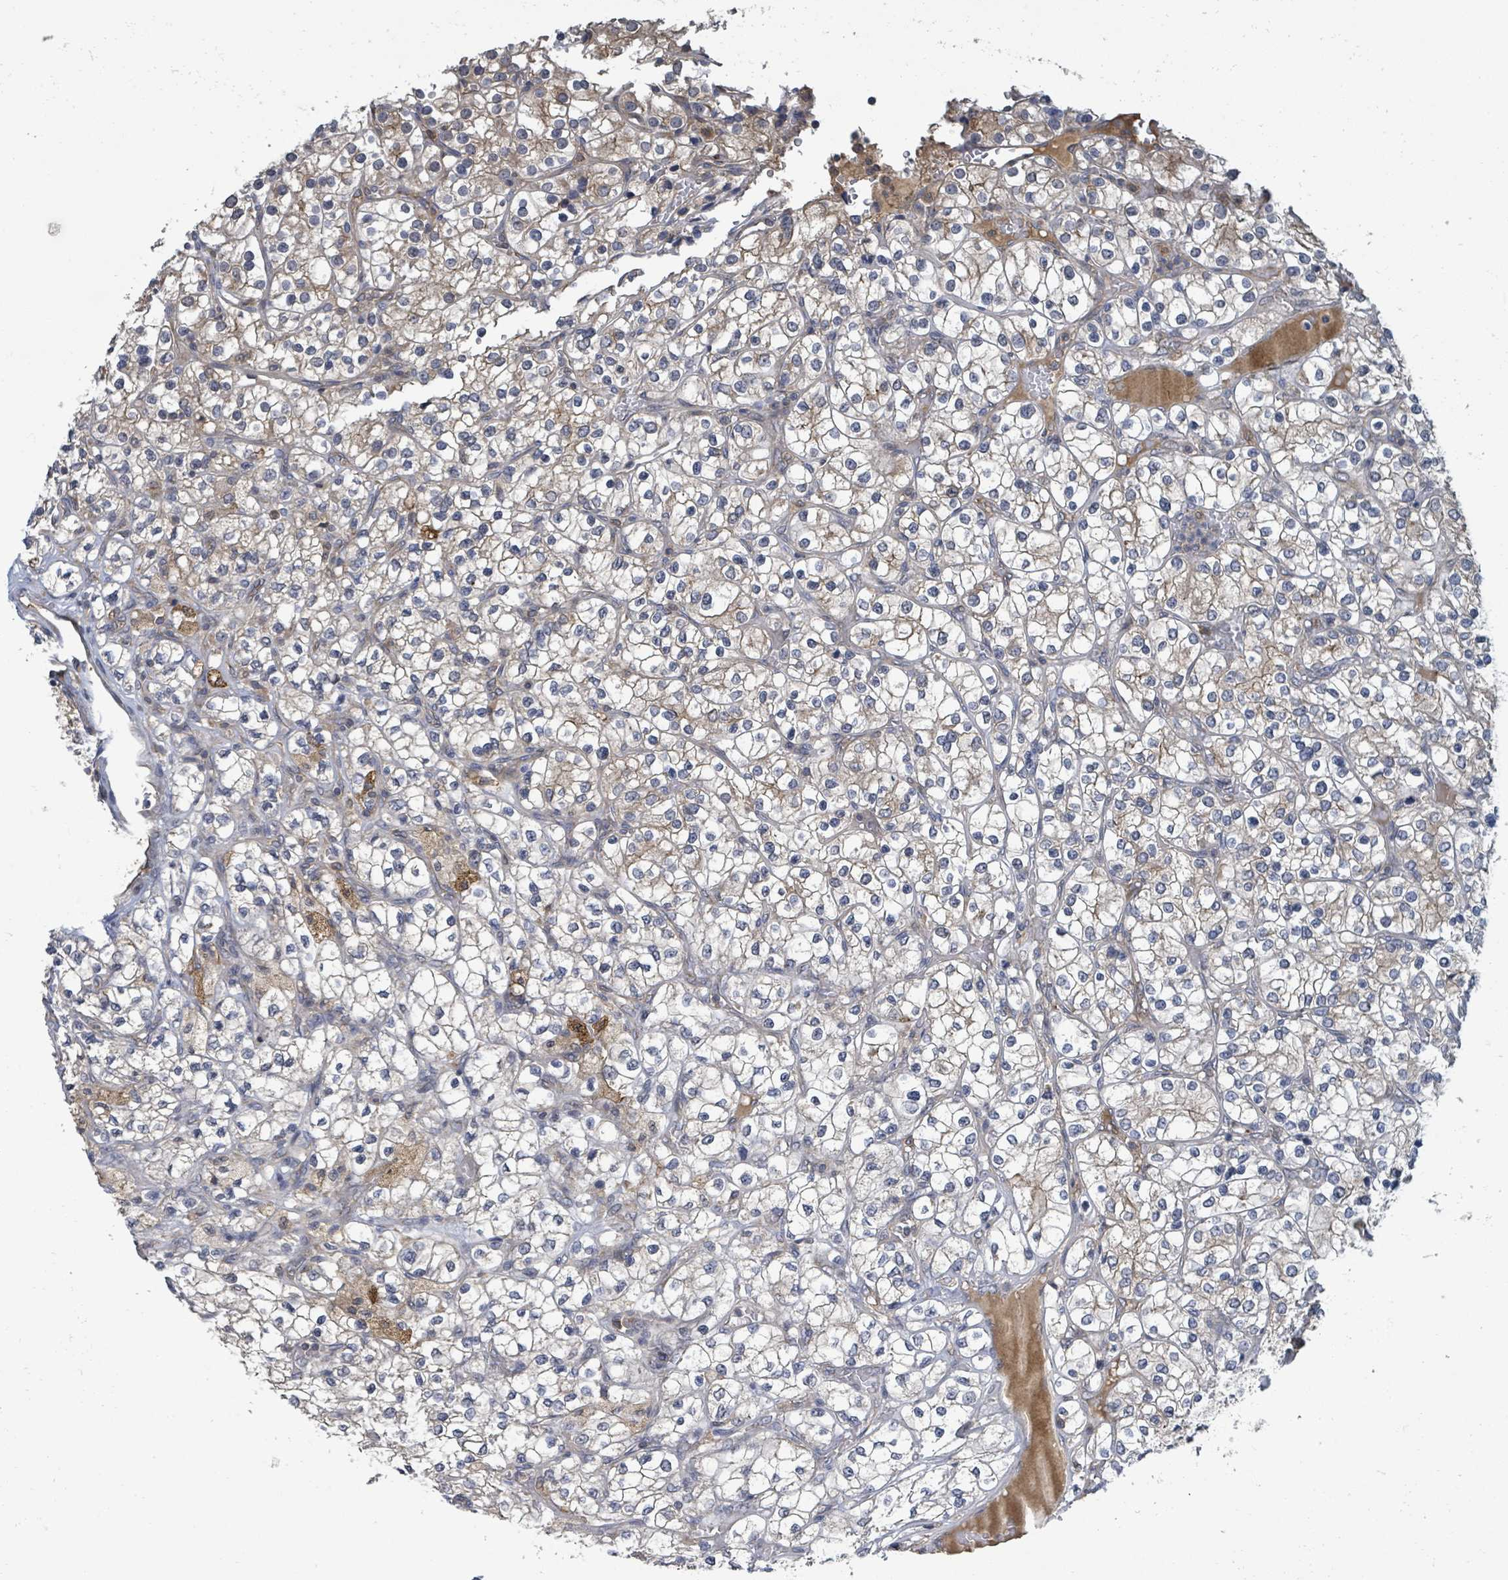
{"staining": {"intensity": "weak", "quantity": "25%-75%", "location": "cytoplasmic/membranous"}, "tissue": "renal cancer", "cell_type": "Tumor cells", "image_type": "cancer", "snomed": [{"axis": "morphology", "description": "Adenocarcinoma, NOS"}, {"axis": "topography", "description": "Kidney"}], "caption": "Renal adenocarcinoma tissue displays weak cytoplasmic/membranous expression in about 25%-75% of tumor cells, visualized by immunohistochemistry. The staining was performed using DAB to visualize the protein expression in brown, while the nuclei were stained in blue with hematoxylin (Magnification: 20x).", "gene": "CCDC121", "patient": {"sex": "male", "age": 80}}